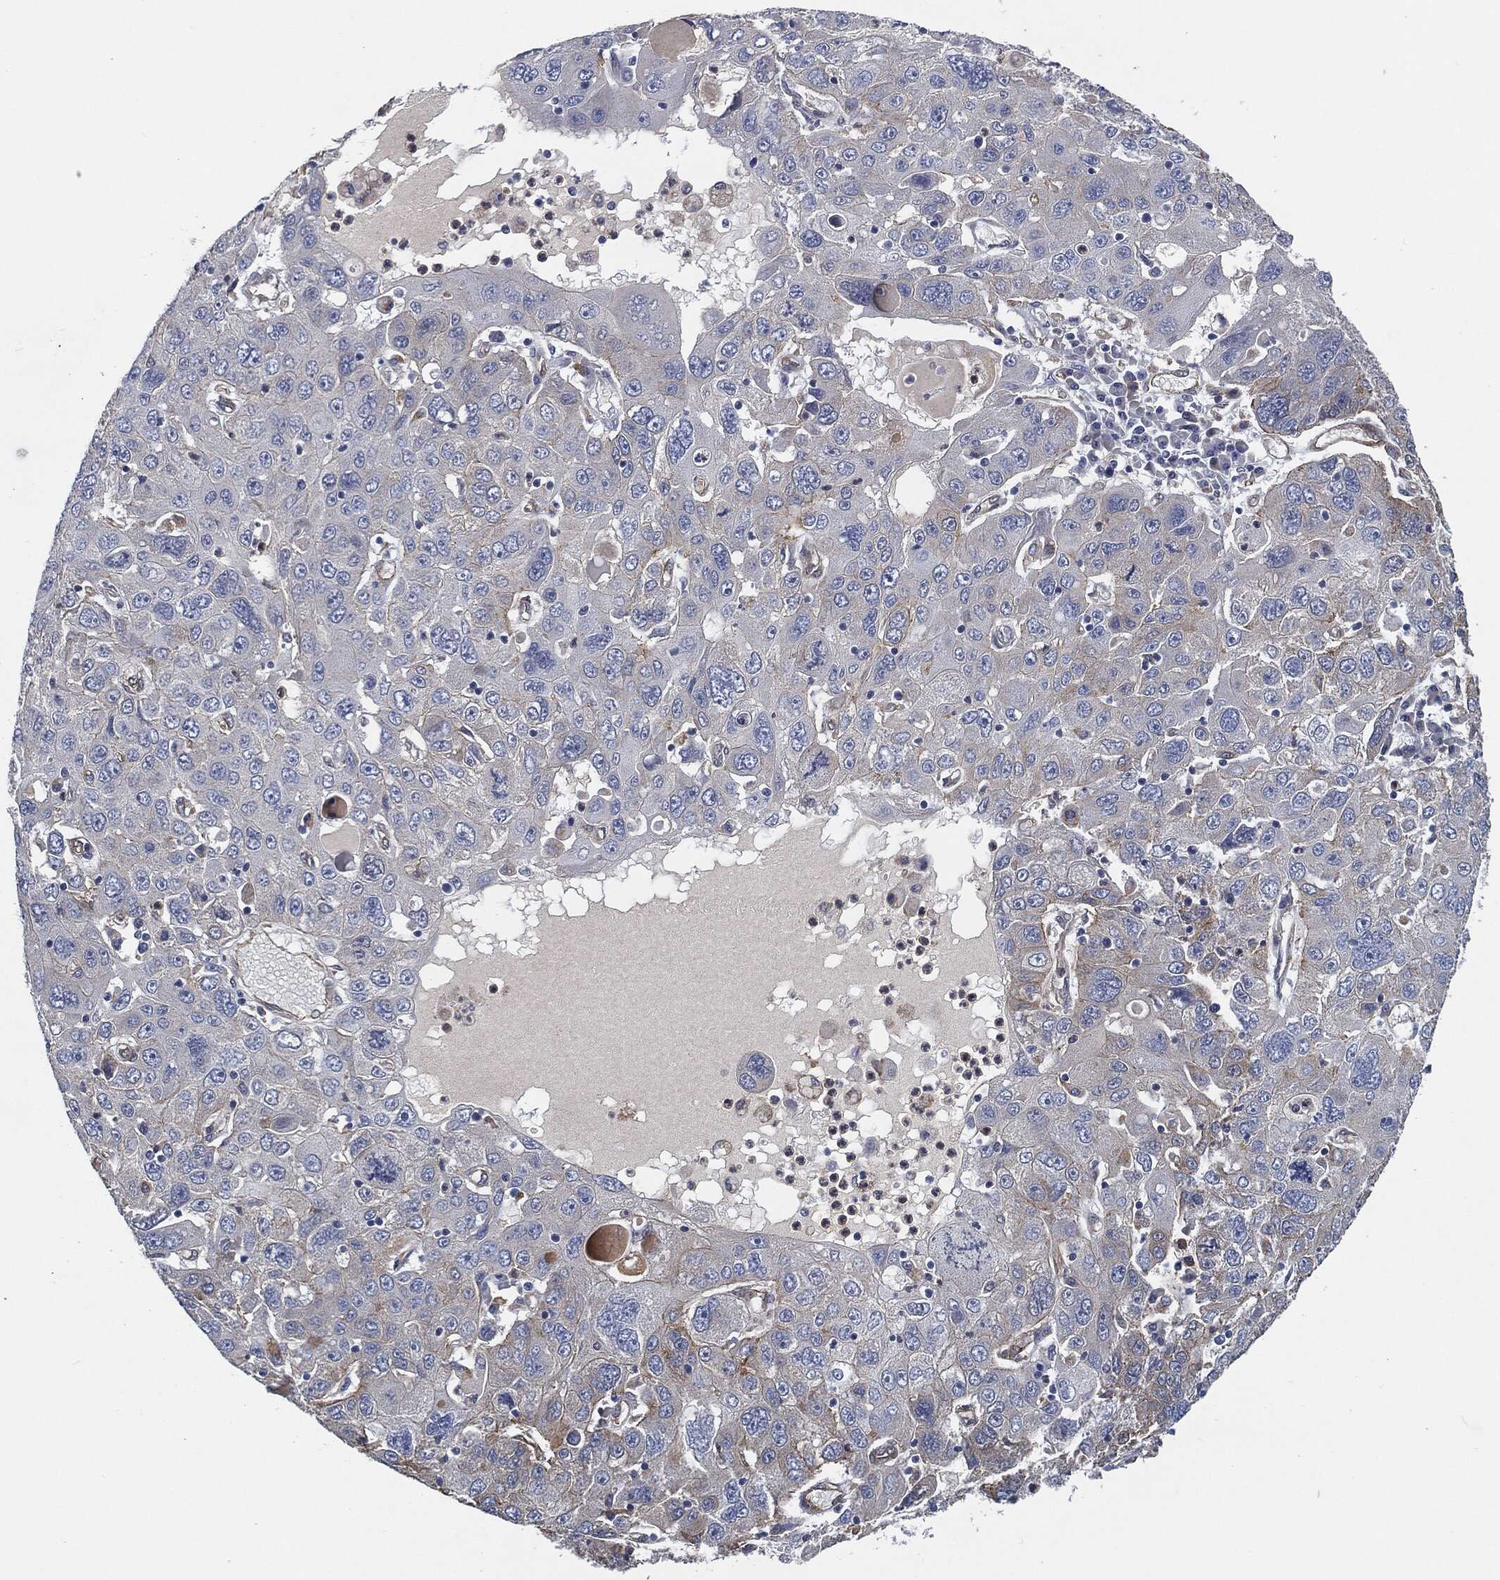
{"staining": {"intensity": "moderate", "quantity": "<25%", "location": "cytoplasmic/membranous"}, "tissue": "stomach cancer", "cell_type": "Tumor cells", "image_type": "cancer", "snomed": [{"axis": "morphology", "description": "Adenocarcinoma, NOS"}, {"axis": "topography", "description": "Stomach"}], "caption": "A high-resolution micrograph shows immunohistochemistry staining of stomach cancer (adenocarcinoma), which reveals moderate cytoplasmic/membranous positivity in approximately <25% of tumor cells. The staining was performed using DAB, with brown indicating positive protein expression. Nuclei are stained blue with hematoxylin.", "gene": "SVIL", "patient": {"sex": "male", "age": 56}}